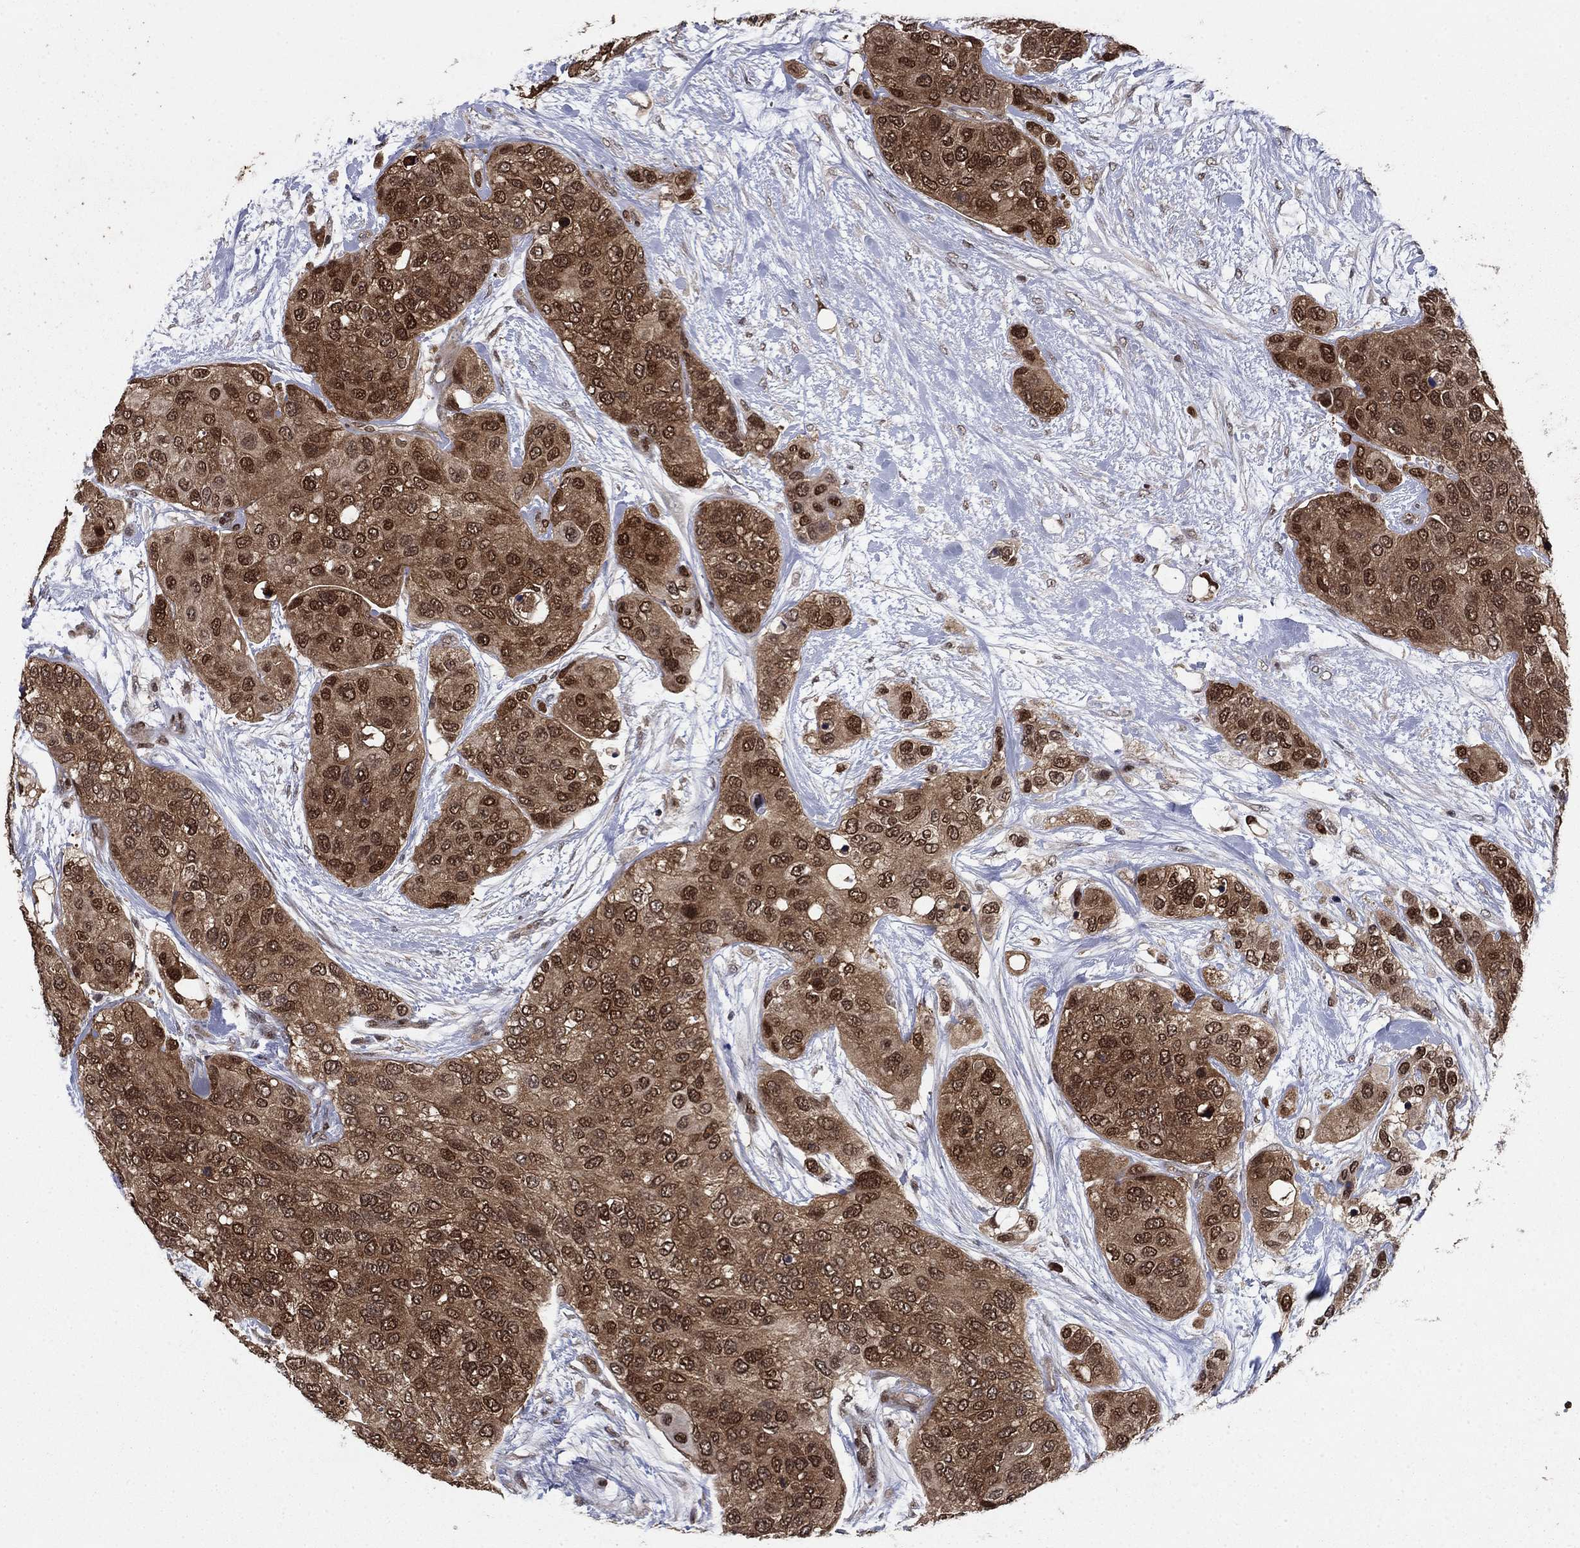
{"staining": {"intensity": "moderate", "quantity": ">75%", "location": "cytoplasmic/membranous,nuclear"}, "tissue": "urothelial cancer", "cell_type": "Tumor cells", "image_type": "cancer", "snomed": [{"axis": "morphology", "description": "Urothelial carcinoma, High grade"}, {"axis": "topography", "description": "Urinary bladder"}], "caption": "Moderate cytoplasmic/membranous and nuclear staining is appreciated in approximately >75% of tumor cells in urothelial cancer.", "gene": "FKBP4", "patient": {"sex": "male", "age": 77}}